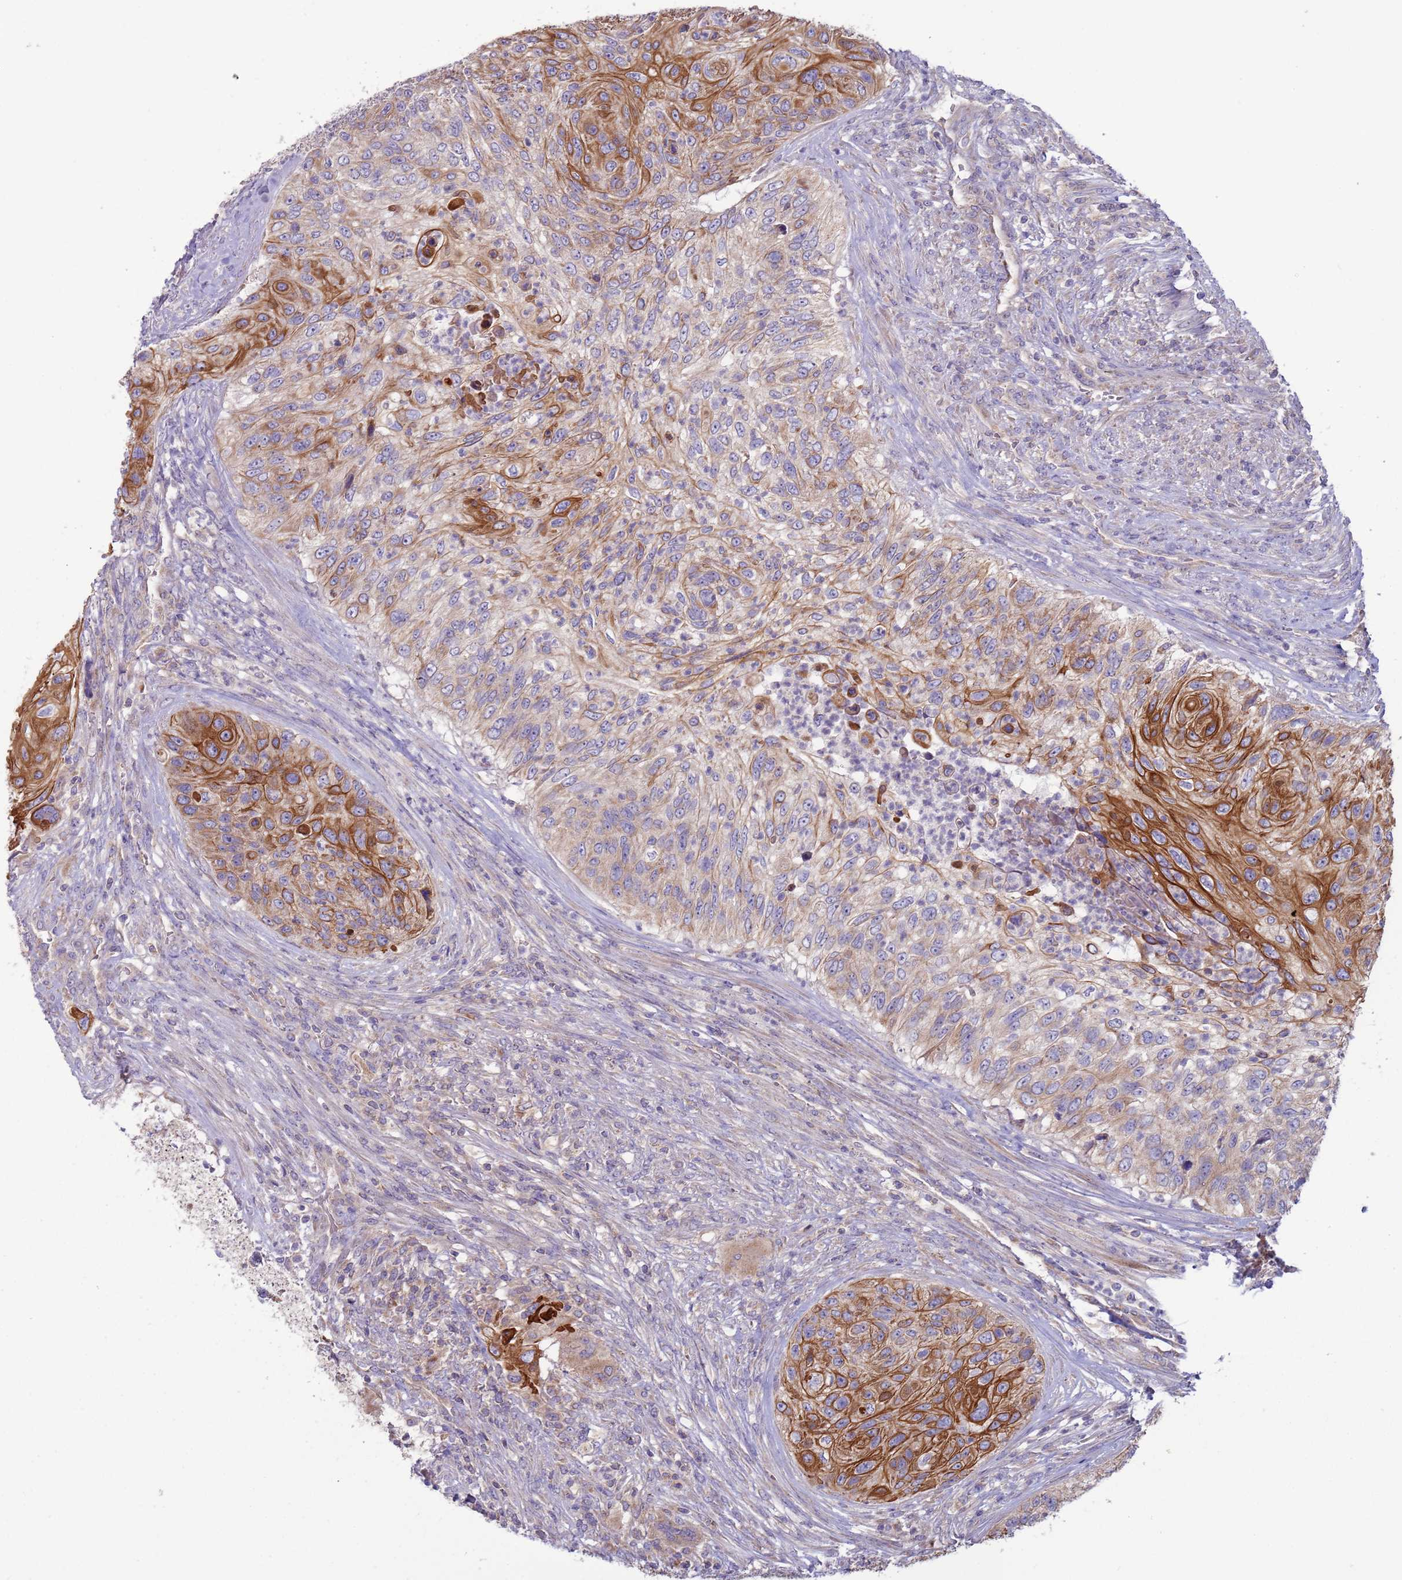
{"staining": {"intensity": "strong", "quantity": "25%-75%", "location": "cytoplasmic/membranous"}, "tissue": "urothelial cancer", "cell_type": "Tumor cells", "image_type": "cancer", "snomed": [{"axis": "morphology", "description": "Urothelial carcinoma, High grade"}, {"axis": "topography", "description": "Urinary bladder"}], "caption": "Protein staining of urothelial cancer tissue shows strong cytoplasmic/membranous expression in about 25%-75% of tumor cells.", "gene": "UQCRQ", "patient": {"sex": "female", "age": 60}}